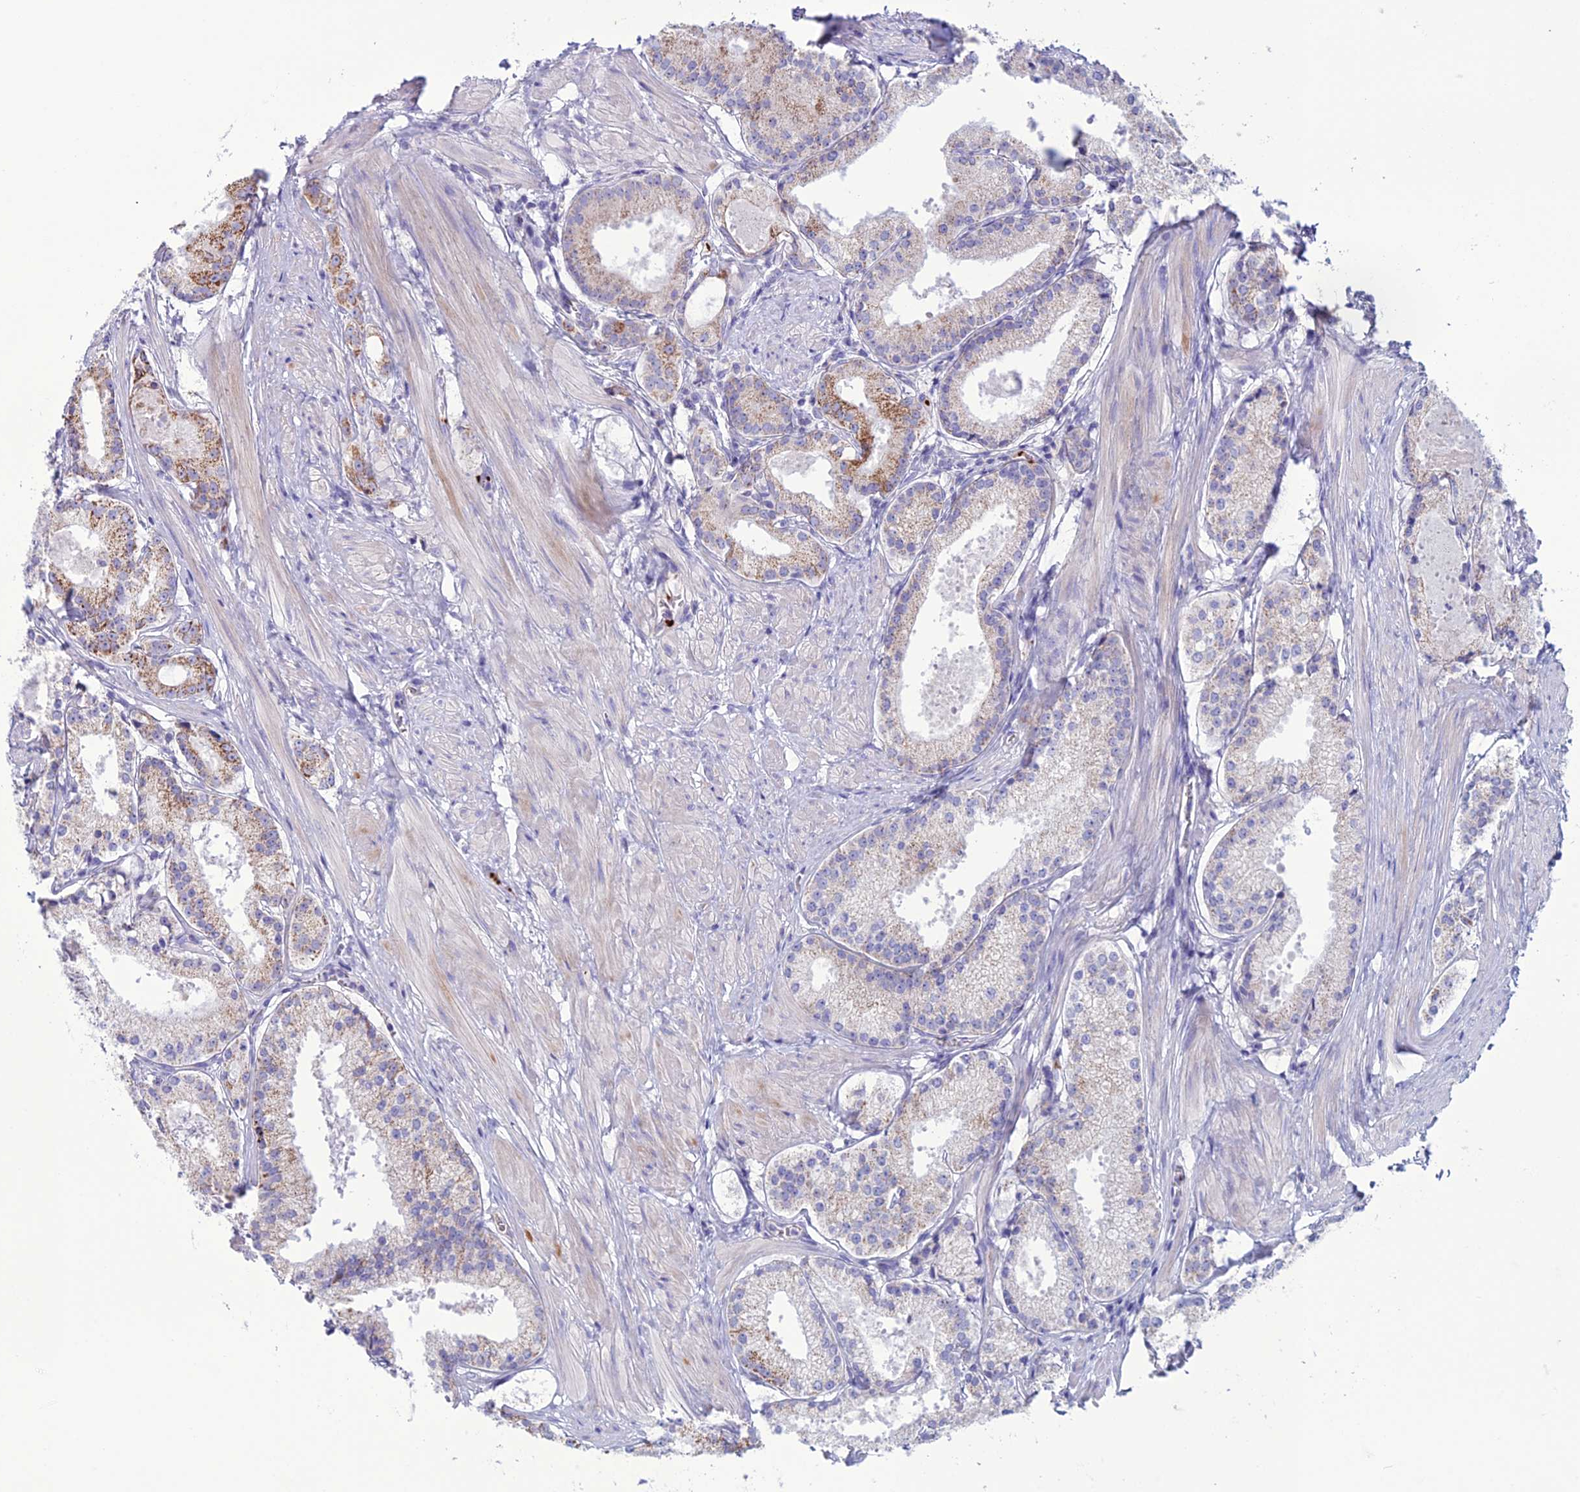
{"staining": {"intensity": "moderate", "quantity": "25%-75%", "location": "cytoplasmic/membranous"}, "tissue": "prostate cancer", "cell_type": "Tumor cells", "image_type": "cancer", "snomed": [{"axis": "morphology", "description": "Adenocarcinoma, Low grade"}, {"axis": "topography", "description": "Prostate"}], "caption": "The micrograph reveals immunohistochemical staining of prostate cancer (adenocarcinoma (low-grade)). There is moderate cytoplasmic/membranous staining is seen in approximately 25%-75% of tumor cells. (Stains: DAB in brown, nuclei in blue, Microscopy: brightfield microscopy at high magnification).", "gene": "C21orf140", "patient": {"sex": "male", "age": 57}}